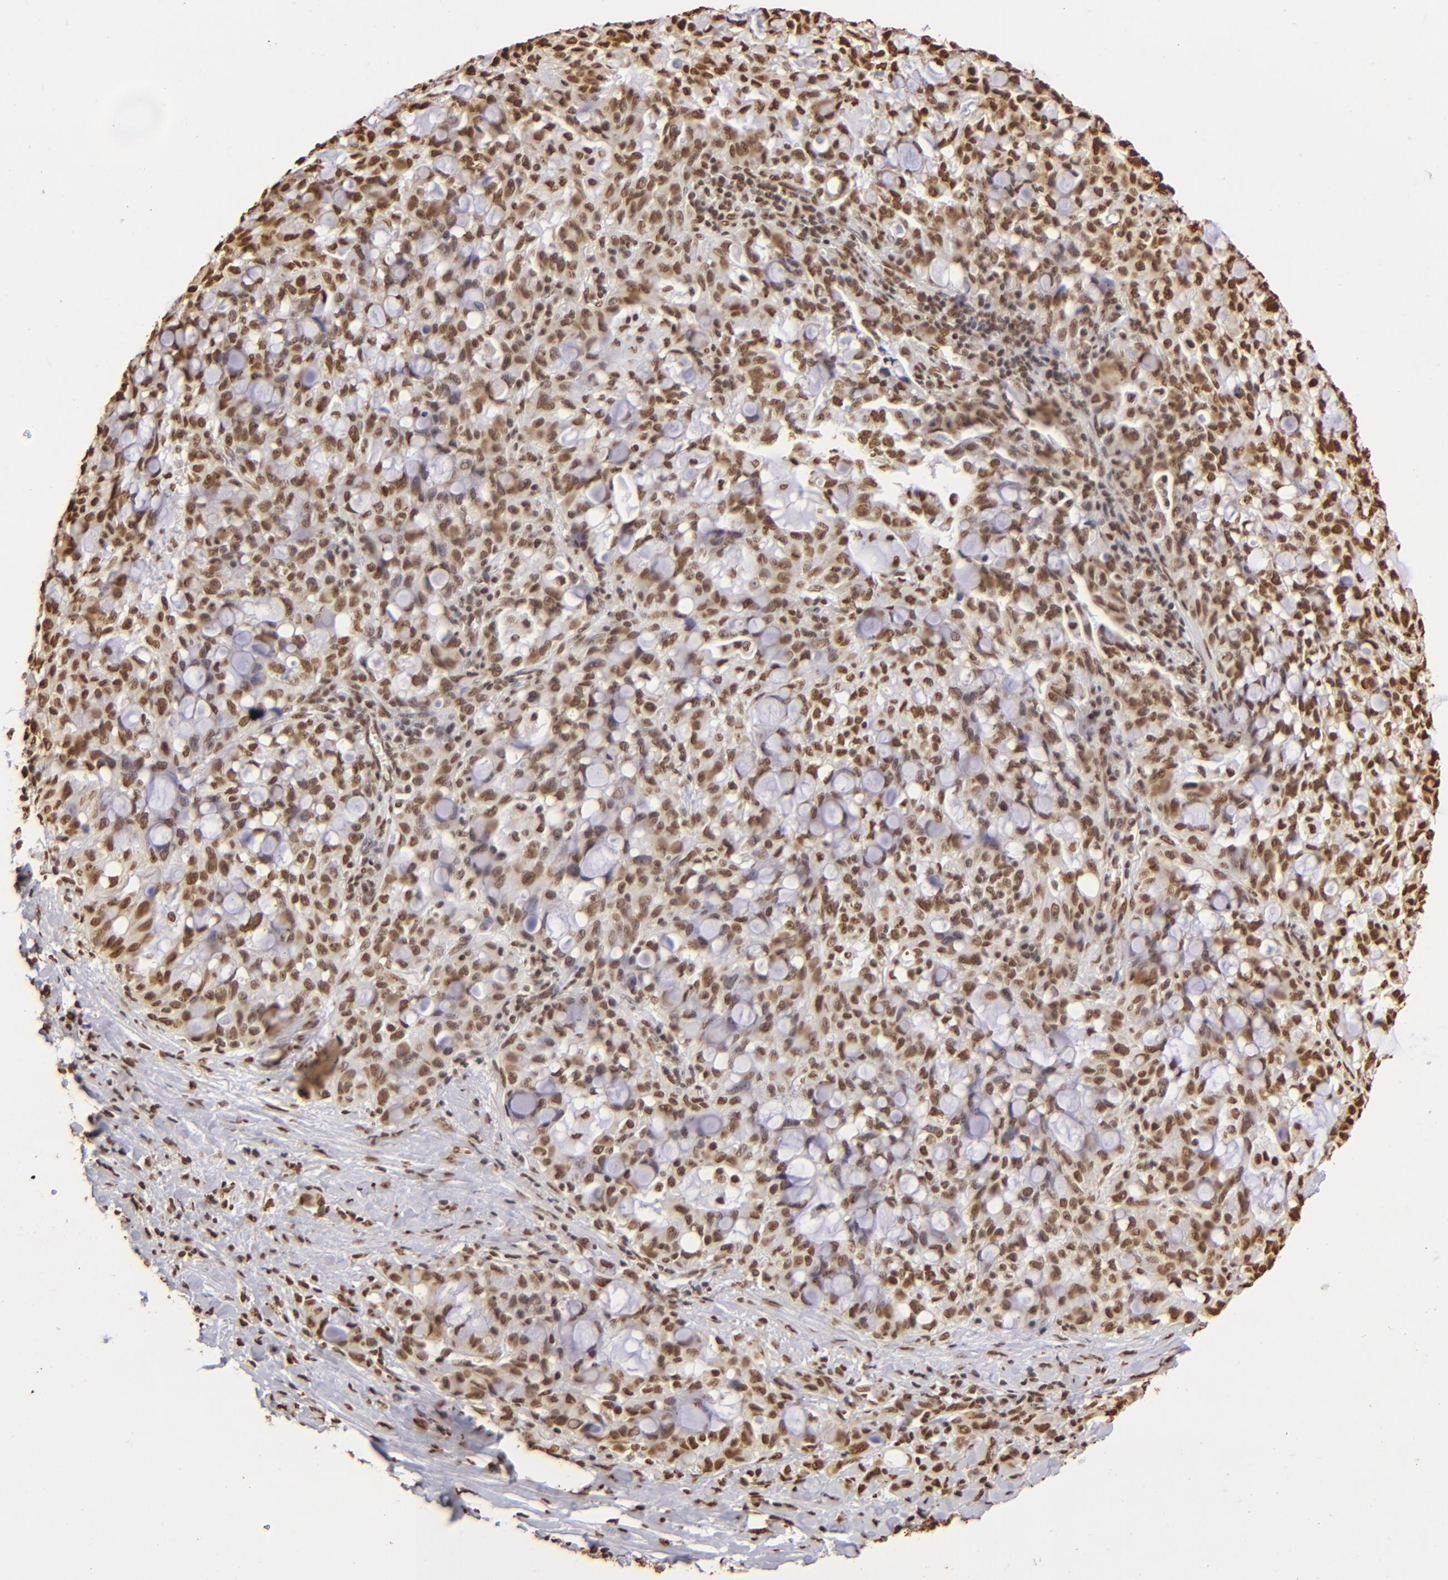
{"staining": {"intensity": "strong", "quantity": ">75%", "location": "nuclear"}, "tissue": "lung cancer", "cell_type": "Tumor cells", "image_type": "cancer", "snomed": [{"axis": "morphology", "description": "Adenocarcinoma, NOS"}, {"axis": "topography", "description": "Lung"}], "caption": "This micrograph displays lung cancer (adenocarcinoma) stained with immunohistochemistry (IHC) to label a protein in brown. The nuclear of tumor cells show strong positivity for the protein. Nuclei are counter-stained blue.", "gene": "ILF3", "patient": {"sex": "female", "age": 44}}